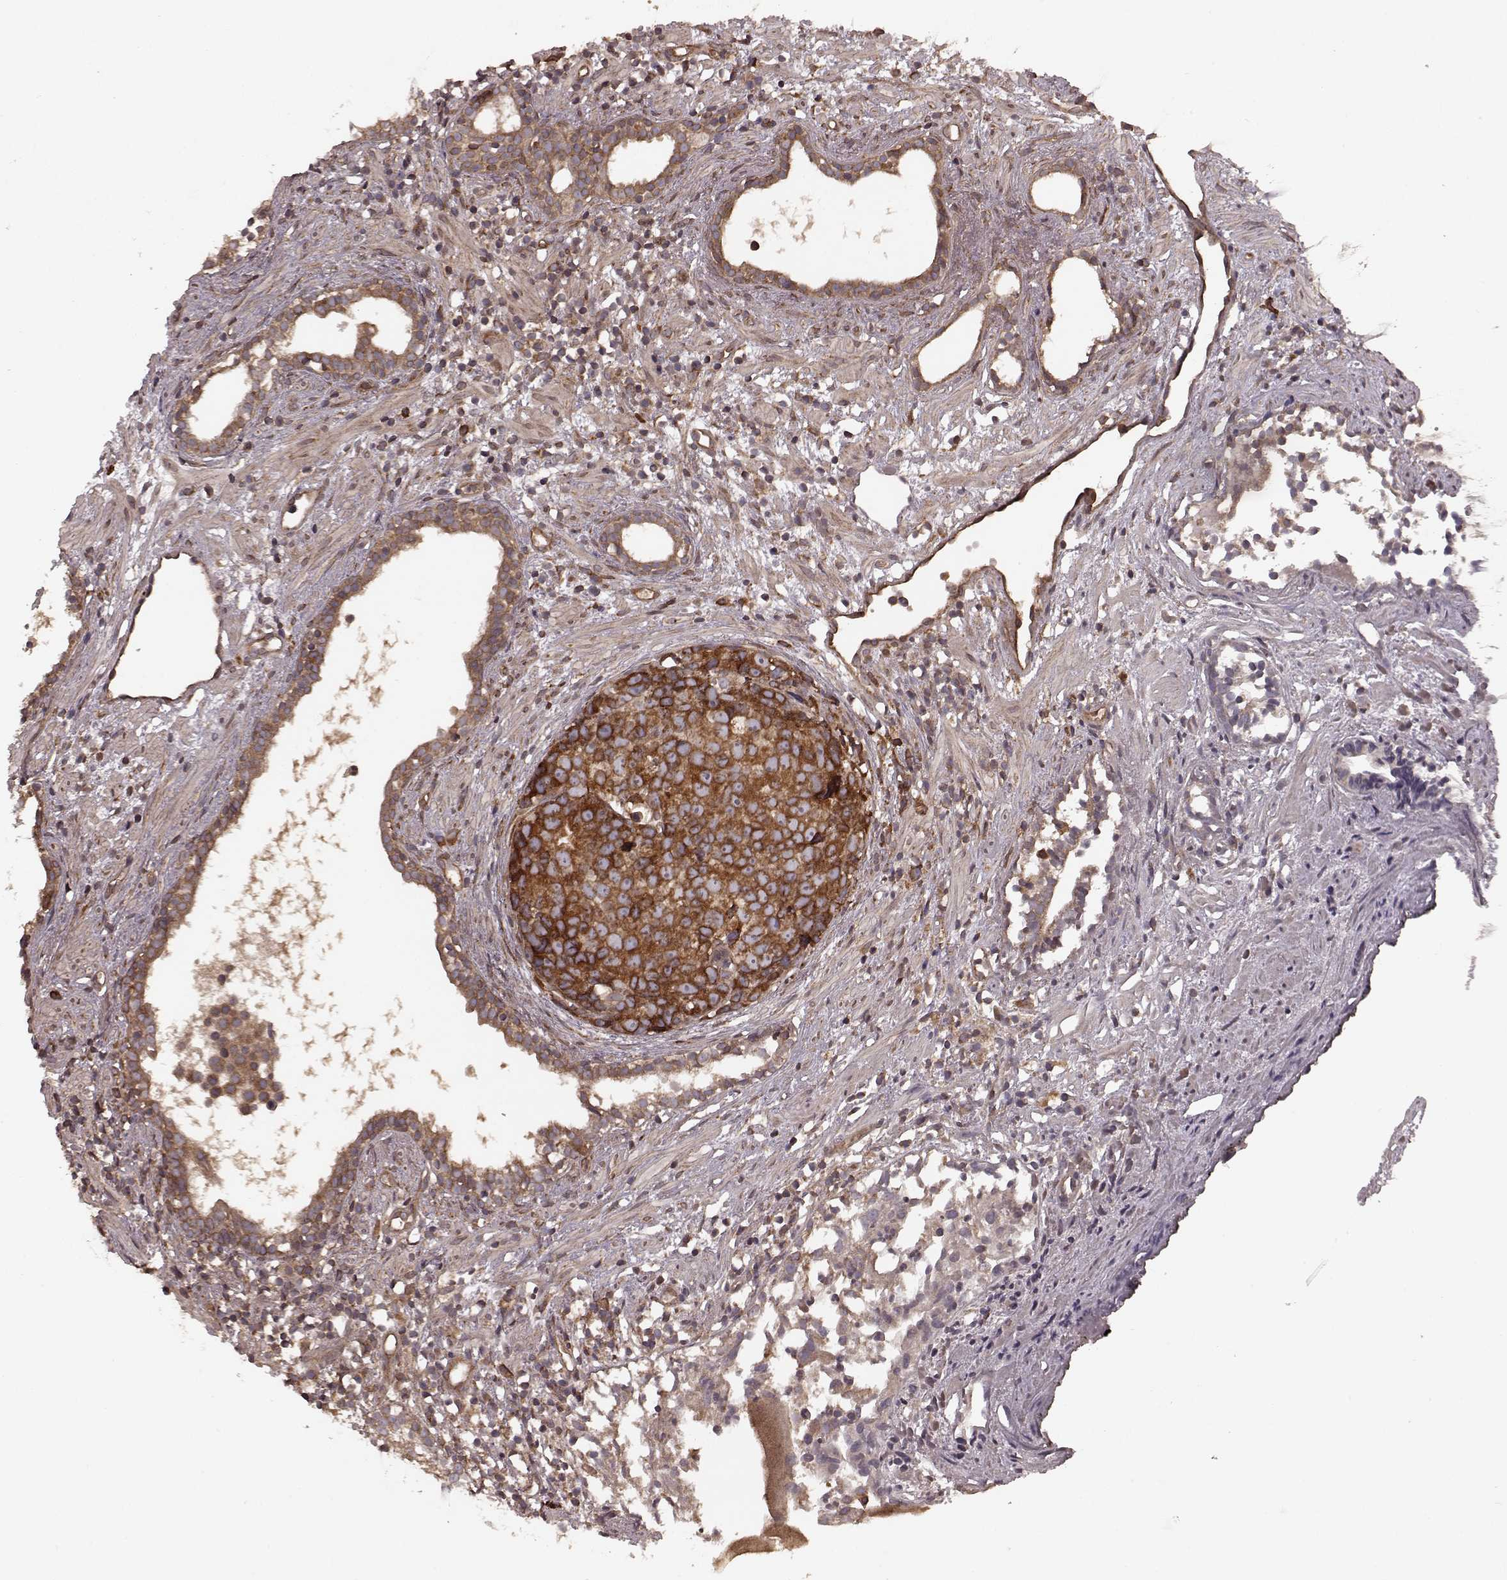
{"staining": {"intensity": "strong", "quantity": ">75%", "location": "cytoplasmic/membranous"}, "tissue": "prostate cancer", "cell_type": "Tumor cells", "image_type": "cancer", "snomed": [{"axis": "morphology", "description": "Adenocarcinoma, High grade"}, {"axis": "topography", "description": "Prostate"}], "caption": "Tumor cells display strong cytoplasmic/membranous expression in about >75% of cells in high-grade adenocarcinoma (prostate). The protein is shown in brown color, while the nuclei are stained blue.", "gene": "AGPAT1", "patient": {"sex": "male", "age": 83}}